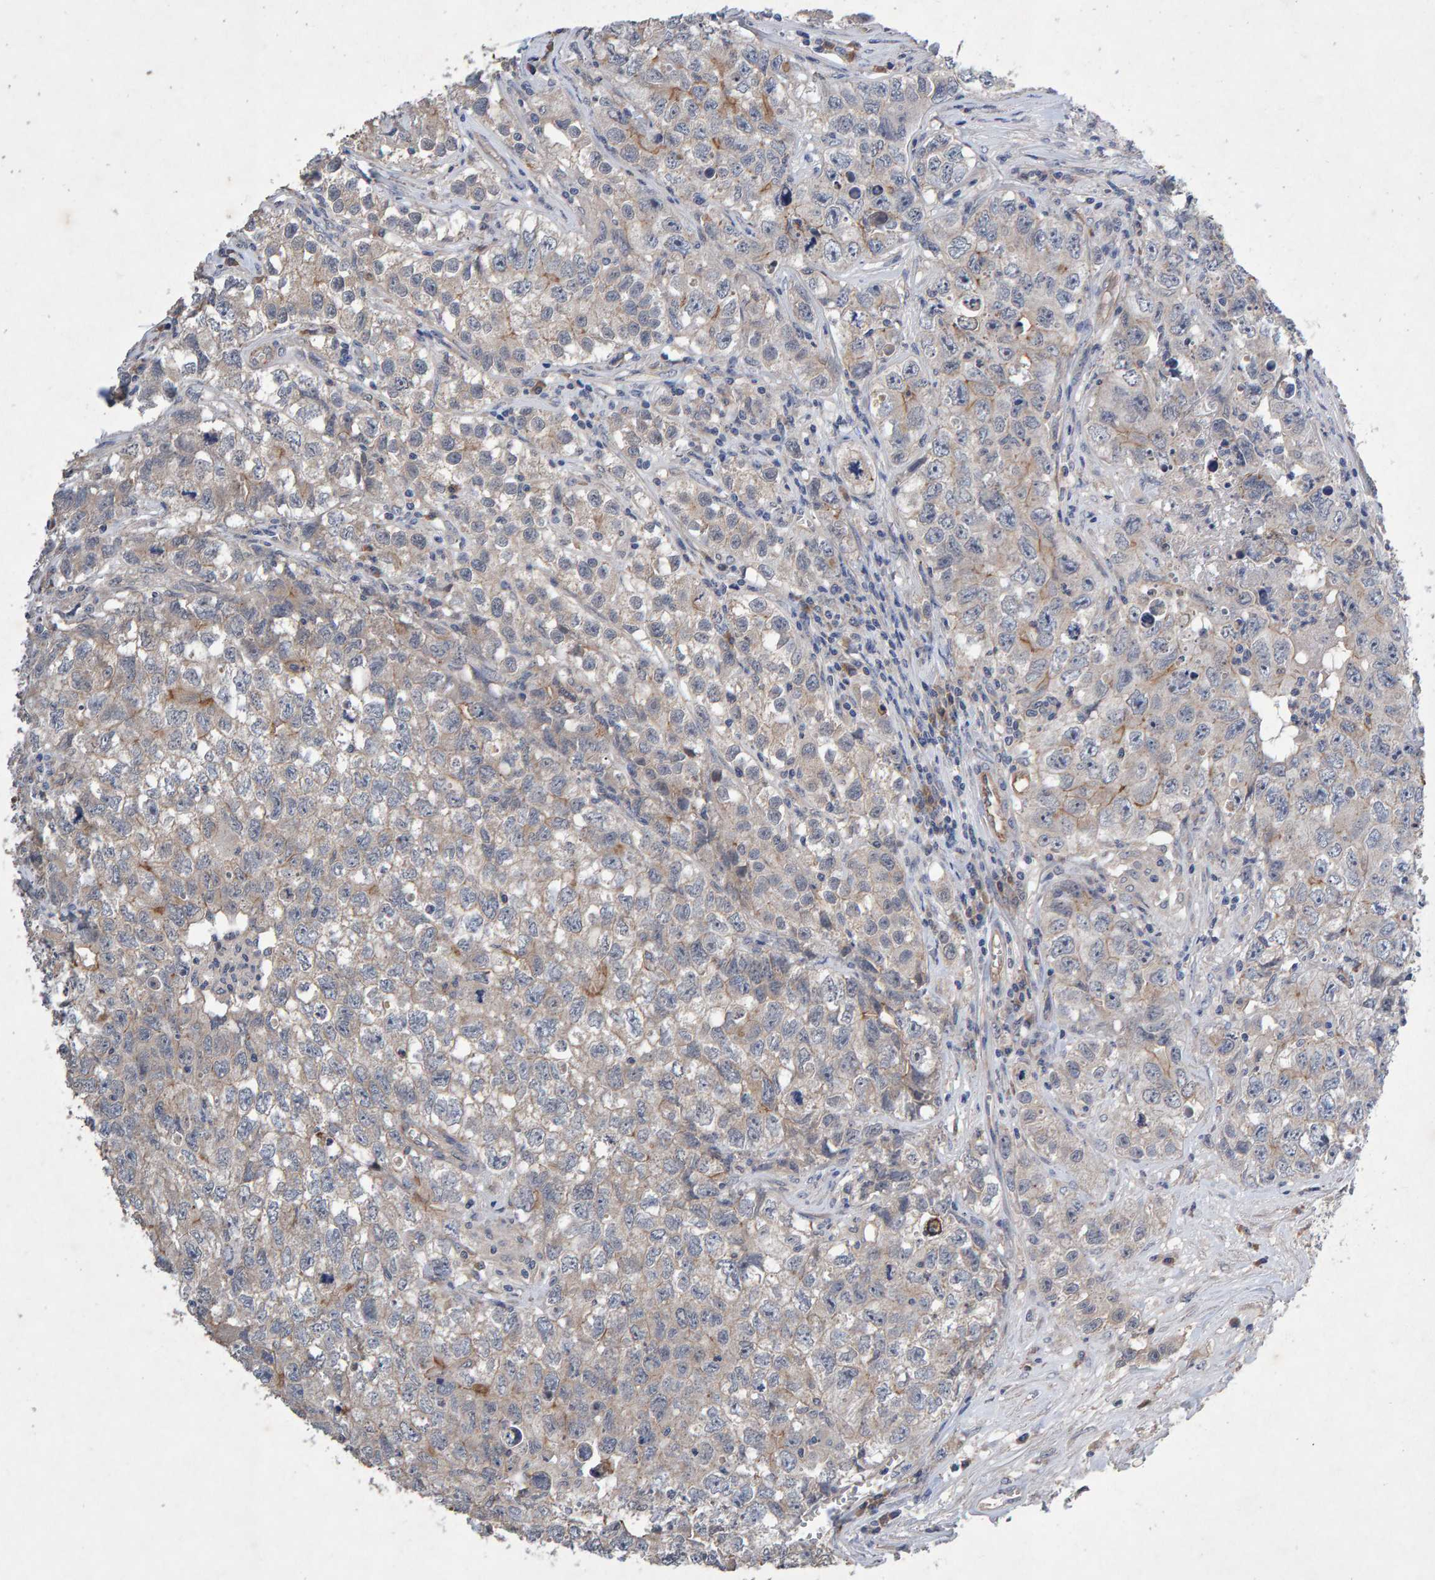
{"staining": {"intensity": "negative", "quantity": "none", "location": "none"}, "tissue": "testis cancer", "cell_type": "Tumor cells", "image_type": "cancer", "snomed": [{"axis": "morphology", "description": "Seminoma, NOS"}, {"axis": "morphology", "description": "Carcinoma, Embryonal, NOS"}, {"axis": "topography", "description": "Testis"}], "caption": "Testis seminoma was stained to show a protein in brown. There is no significant expression in tumor cells.", "gene": "EFR3A", "patient": {"sex": "male", "age": 43}}